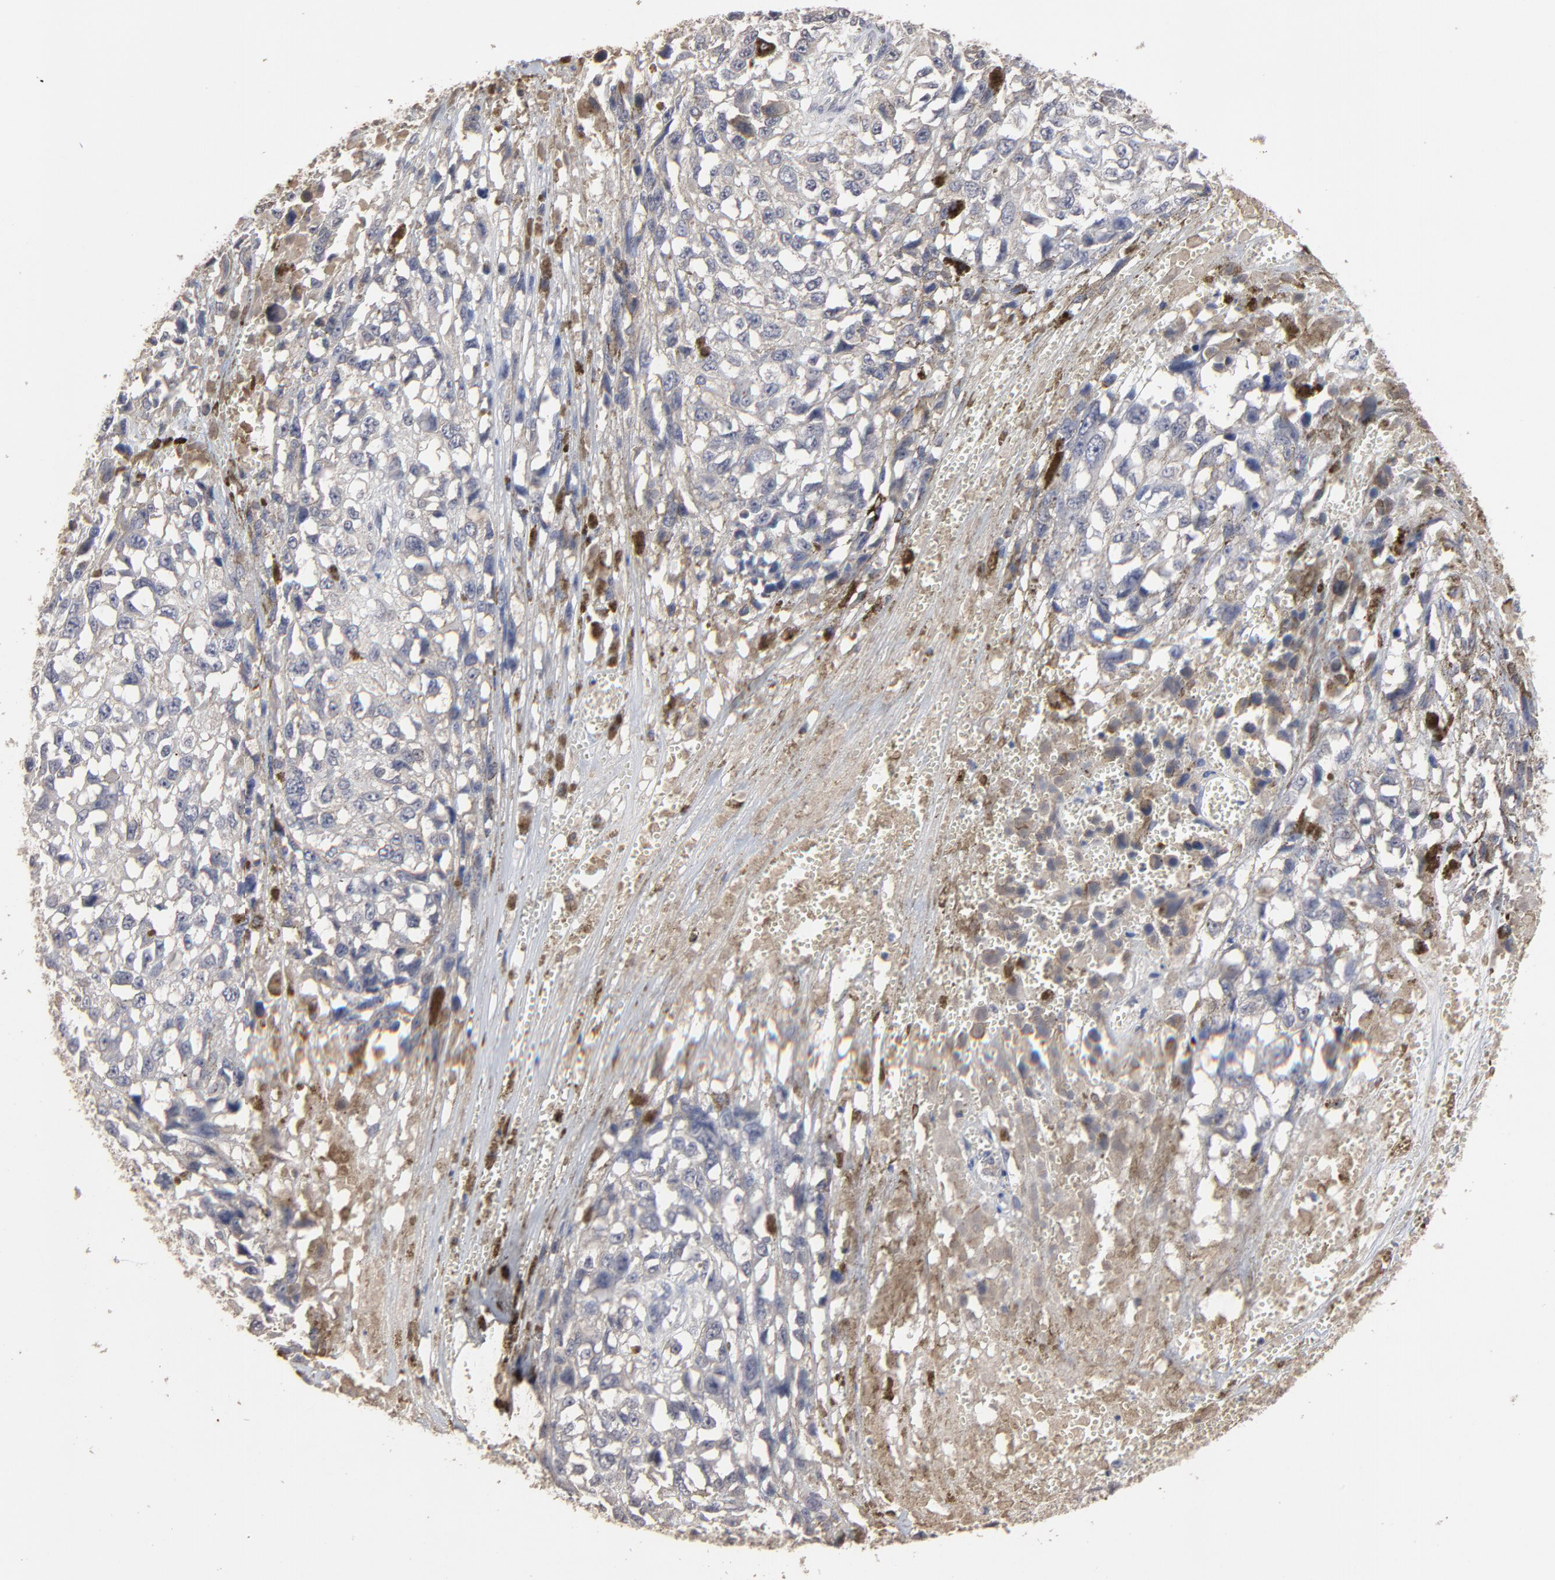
{"staining": {"intensity": "negative", "quantity": "none", "location": "none"}, "tissue": "melanoma", "cell_type": "Tumor cells", "image_type": "cancer", "snomed": [{"axis": "morphology", "description": "Malignant melanoma, Metastatic site"}, {"axis": "topography", "description": "Lymph node"}], "caption": "This is a image of immunohistochemistry (IHC) staining of melanoma, which shows no expression in tumor cells.", "gene": "VPREB3", "patient": {"sex": "male", "age": 59}}